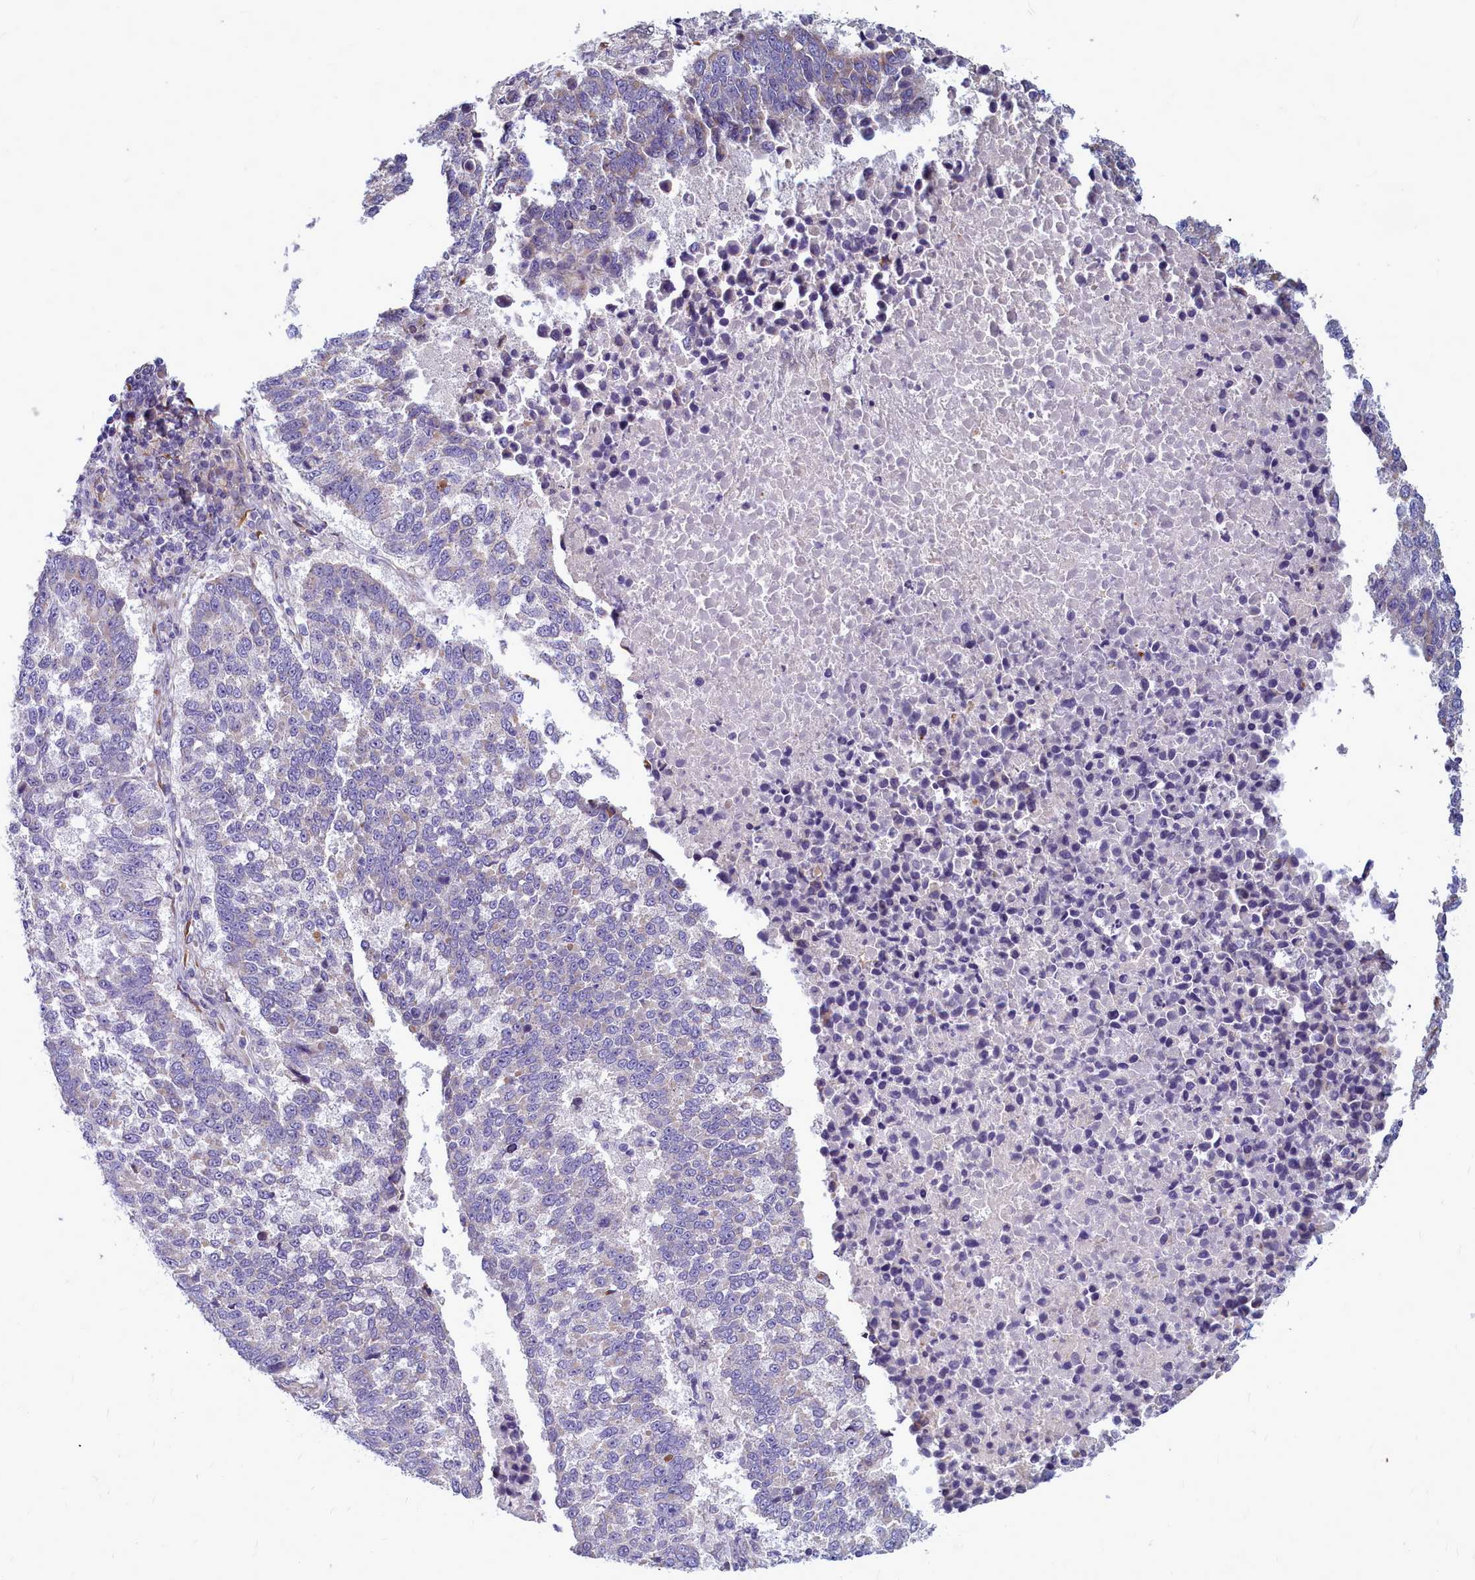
{"staining": {"intensity": "negative", "quantity": "none", "location": "none"}, "tissue": "lung cancer", "cell_type": "Tumor cells", "image_type": "cancer", "snomed": [{"axis": "morphology", "description": "Squamous cell carcinoma, NOS"}, {"axis": "topography", "description": "Lung"}], "caption": "This photomicrograph is of squamous cell carcinoma (lung) stained with IHC to label a protein in brown with the nuclei are counter-stained blue. There is no expression in tumor cells.", "gene": "SMPD4", "patient": {"sex": "male", "age": 73}}